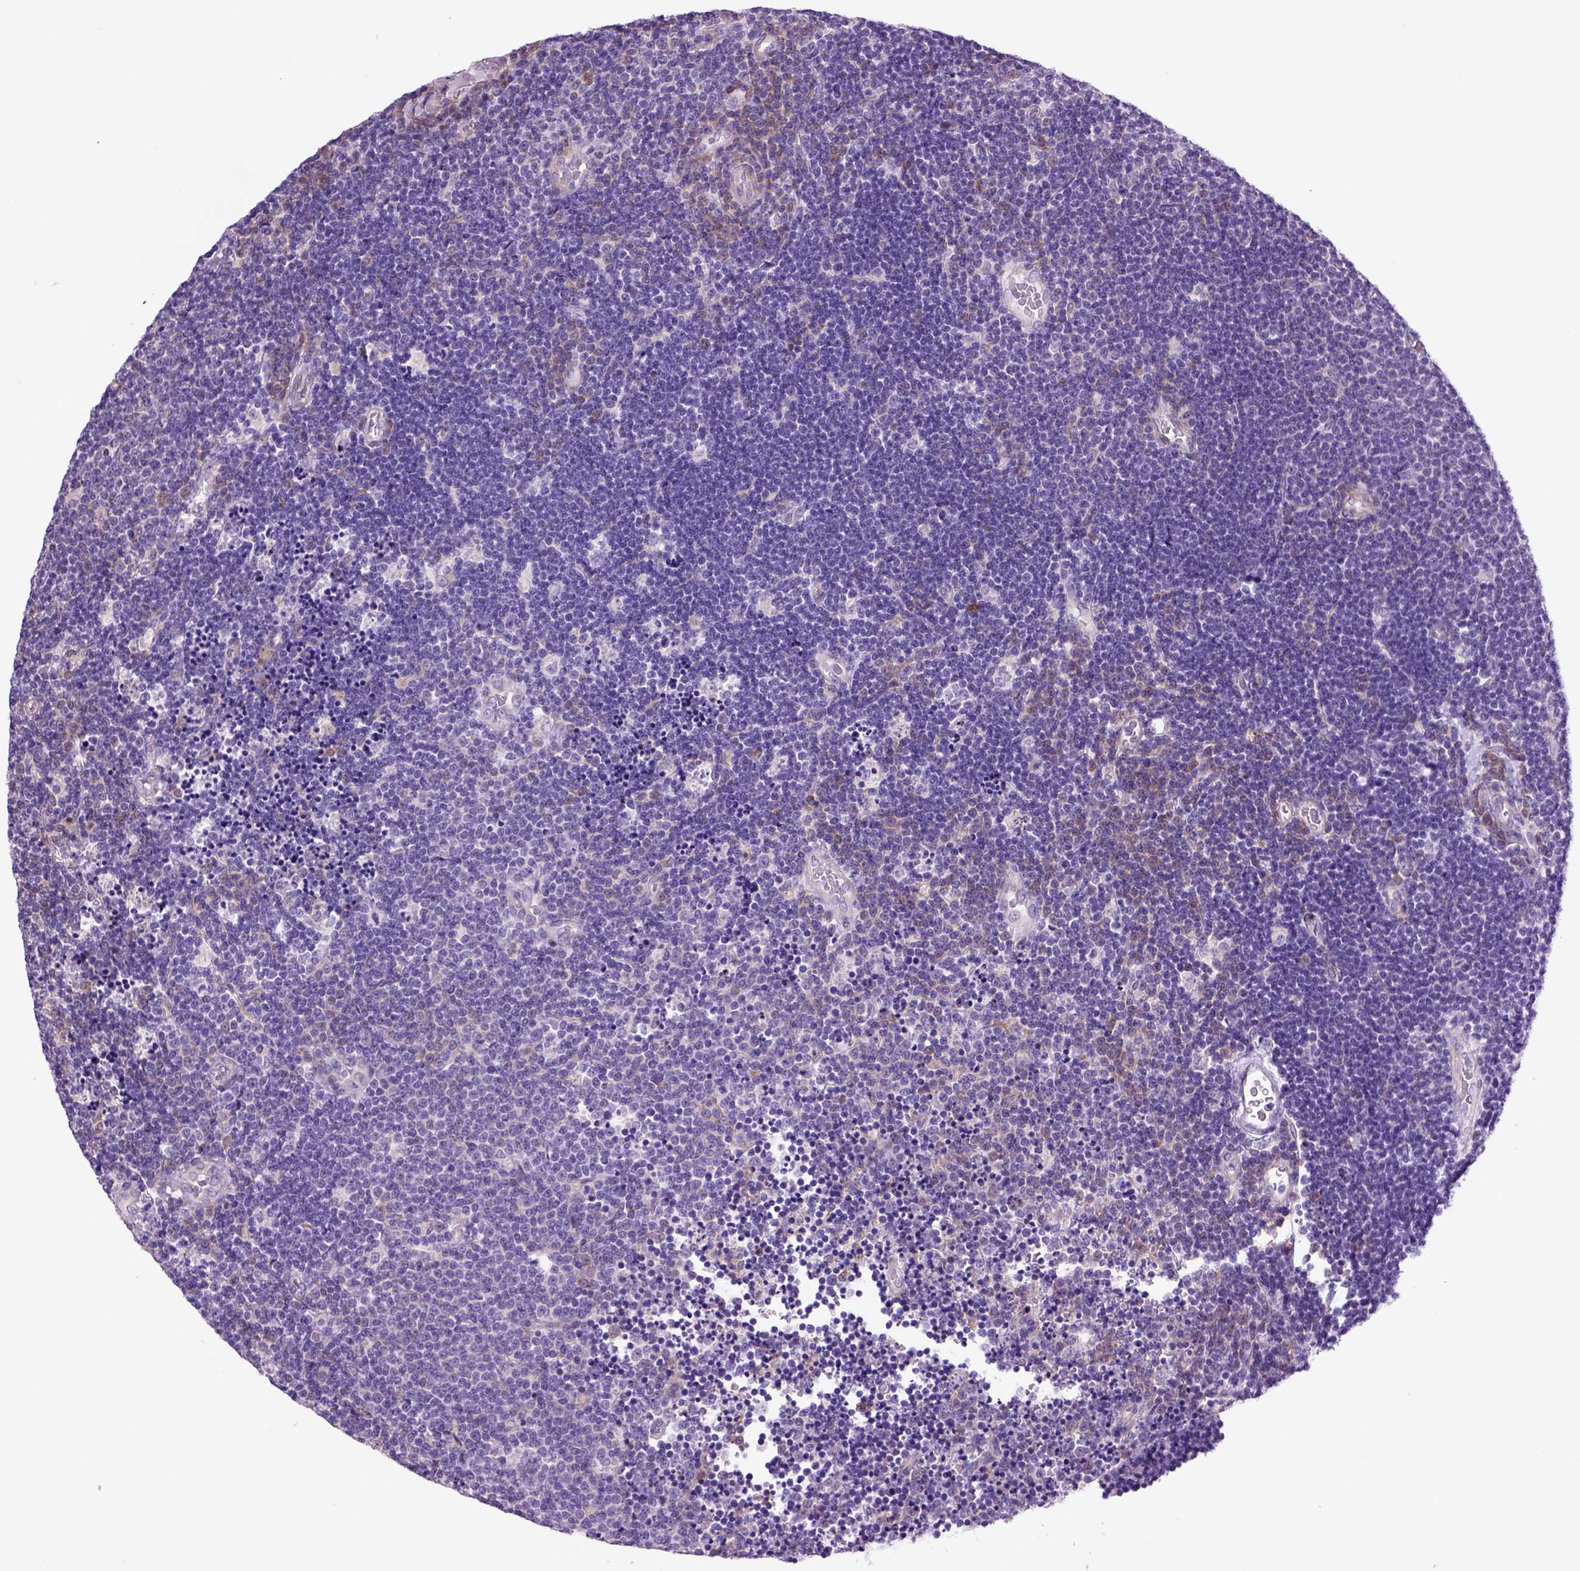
{"staining": {"intensity": "negative", "quantity": "none", "location": "none"}, "tissue": "lymphoma", "cell_type": "Tumor cells", "image_type": "cancer", "snomed": [{"axis": "morphology", "description": "Malignant lymphoma, non-Hodgkin's type, Low grade"}, {"axis": "topography", "description": "Brain"}], "caption": "Low-grade malignant lymphoma, non-Hodgkin's type was stained to show a protein in brown. There is no significant positivity in tumor cells.", "gene": "PIAS3", "patient": {"sex": "female", "age": 66}}